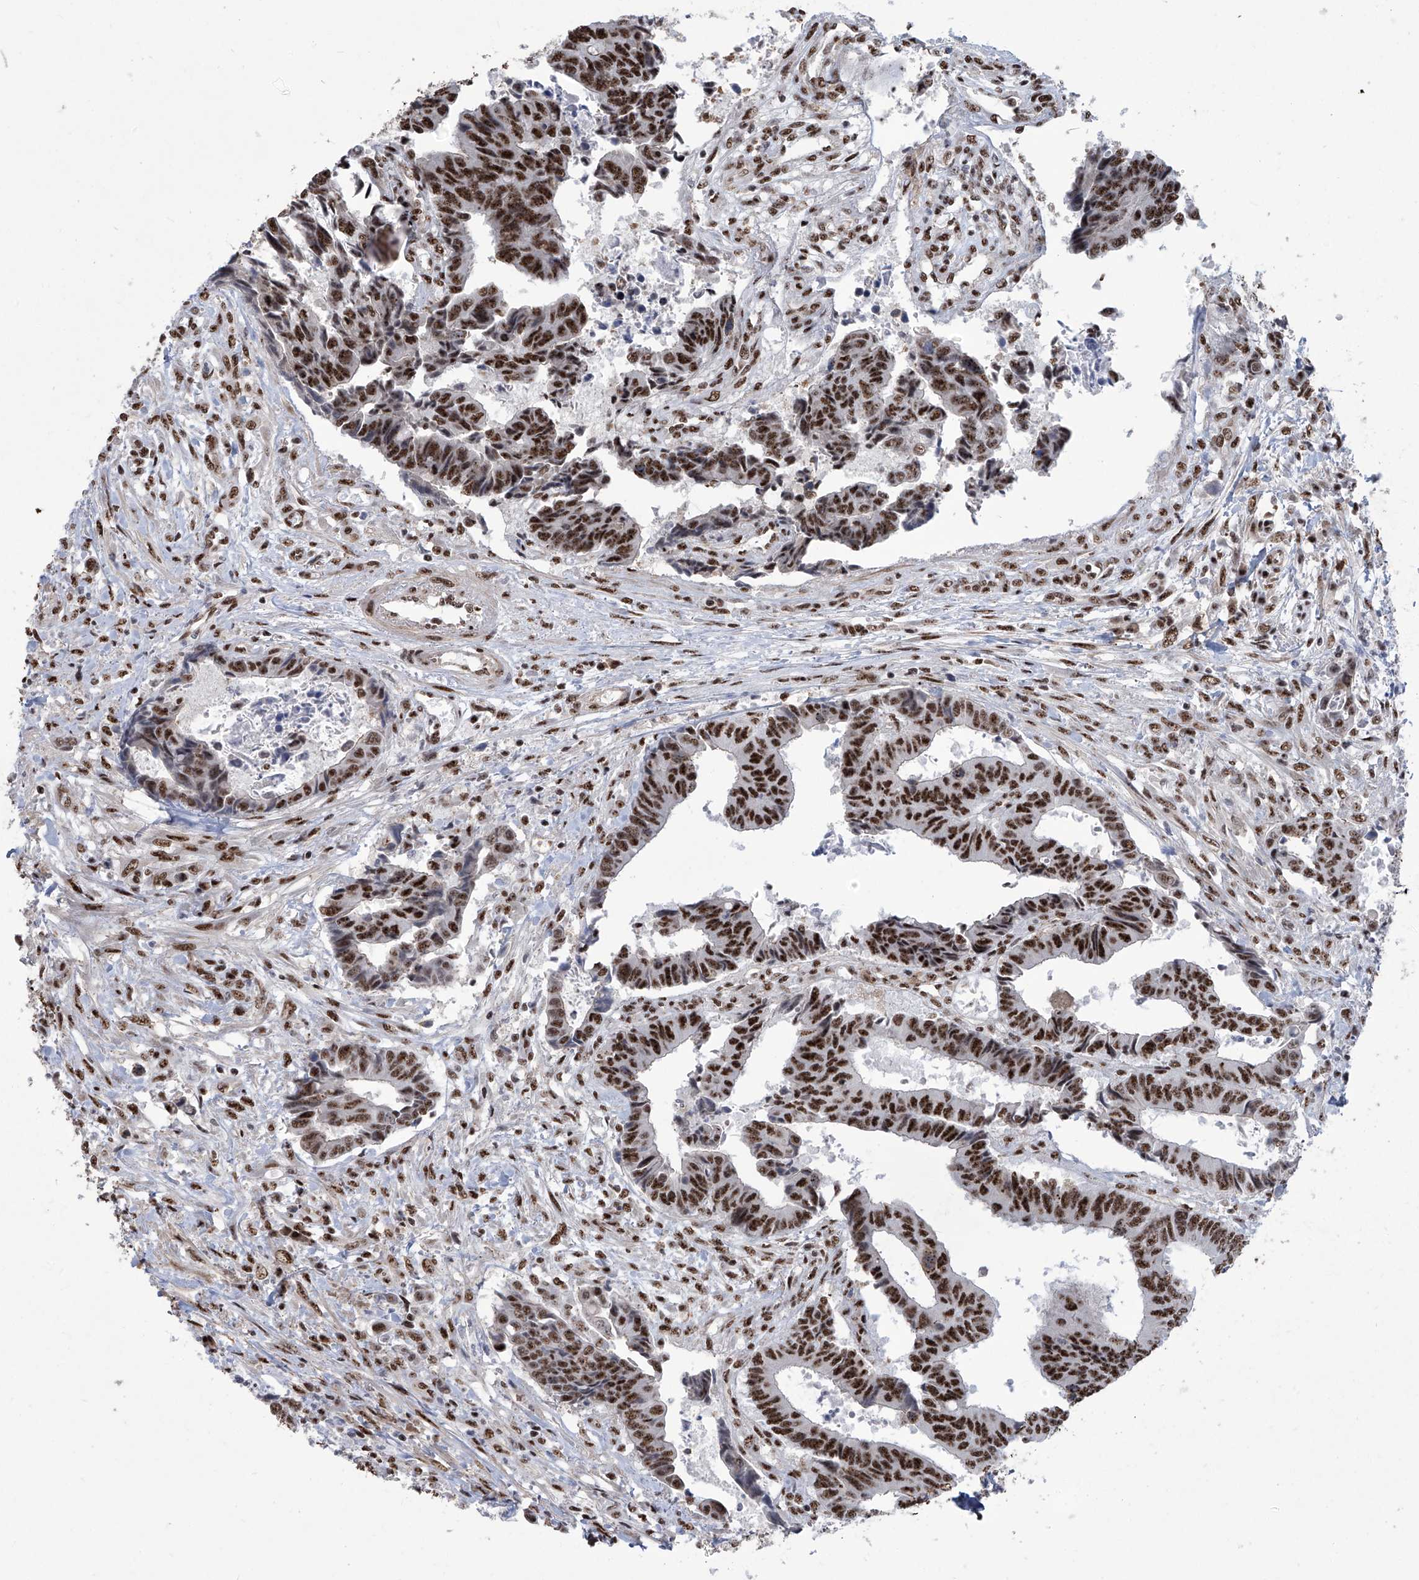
{"staining": {"intensity": "strong", "quantity": ">75%", "location": "nuclear"}, "tissue": "colorectal cancer", "cell_type": "Tumor cells", "image_type": "cancer", "snomed": [{"axis": "morphology", "description": "Adenocarcinoma, NOS"}, {"axis": "topography", "description": "Rectum"}], "caption": "Protein staining exhibits strong nuclear staining in approximately >75% of tumor cells in adenocarcinoma (colorectal). The protein is shown in brown color, while the nuclei are stained blue.", "gene": "FBXL4", "patient": {"sex": "male", "age": 84}}